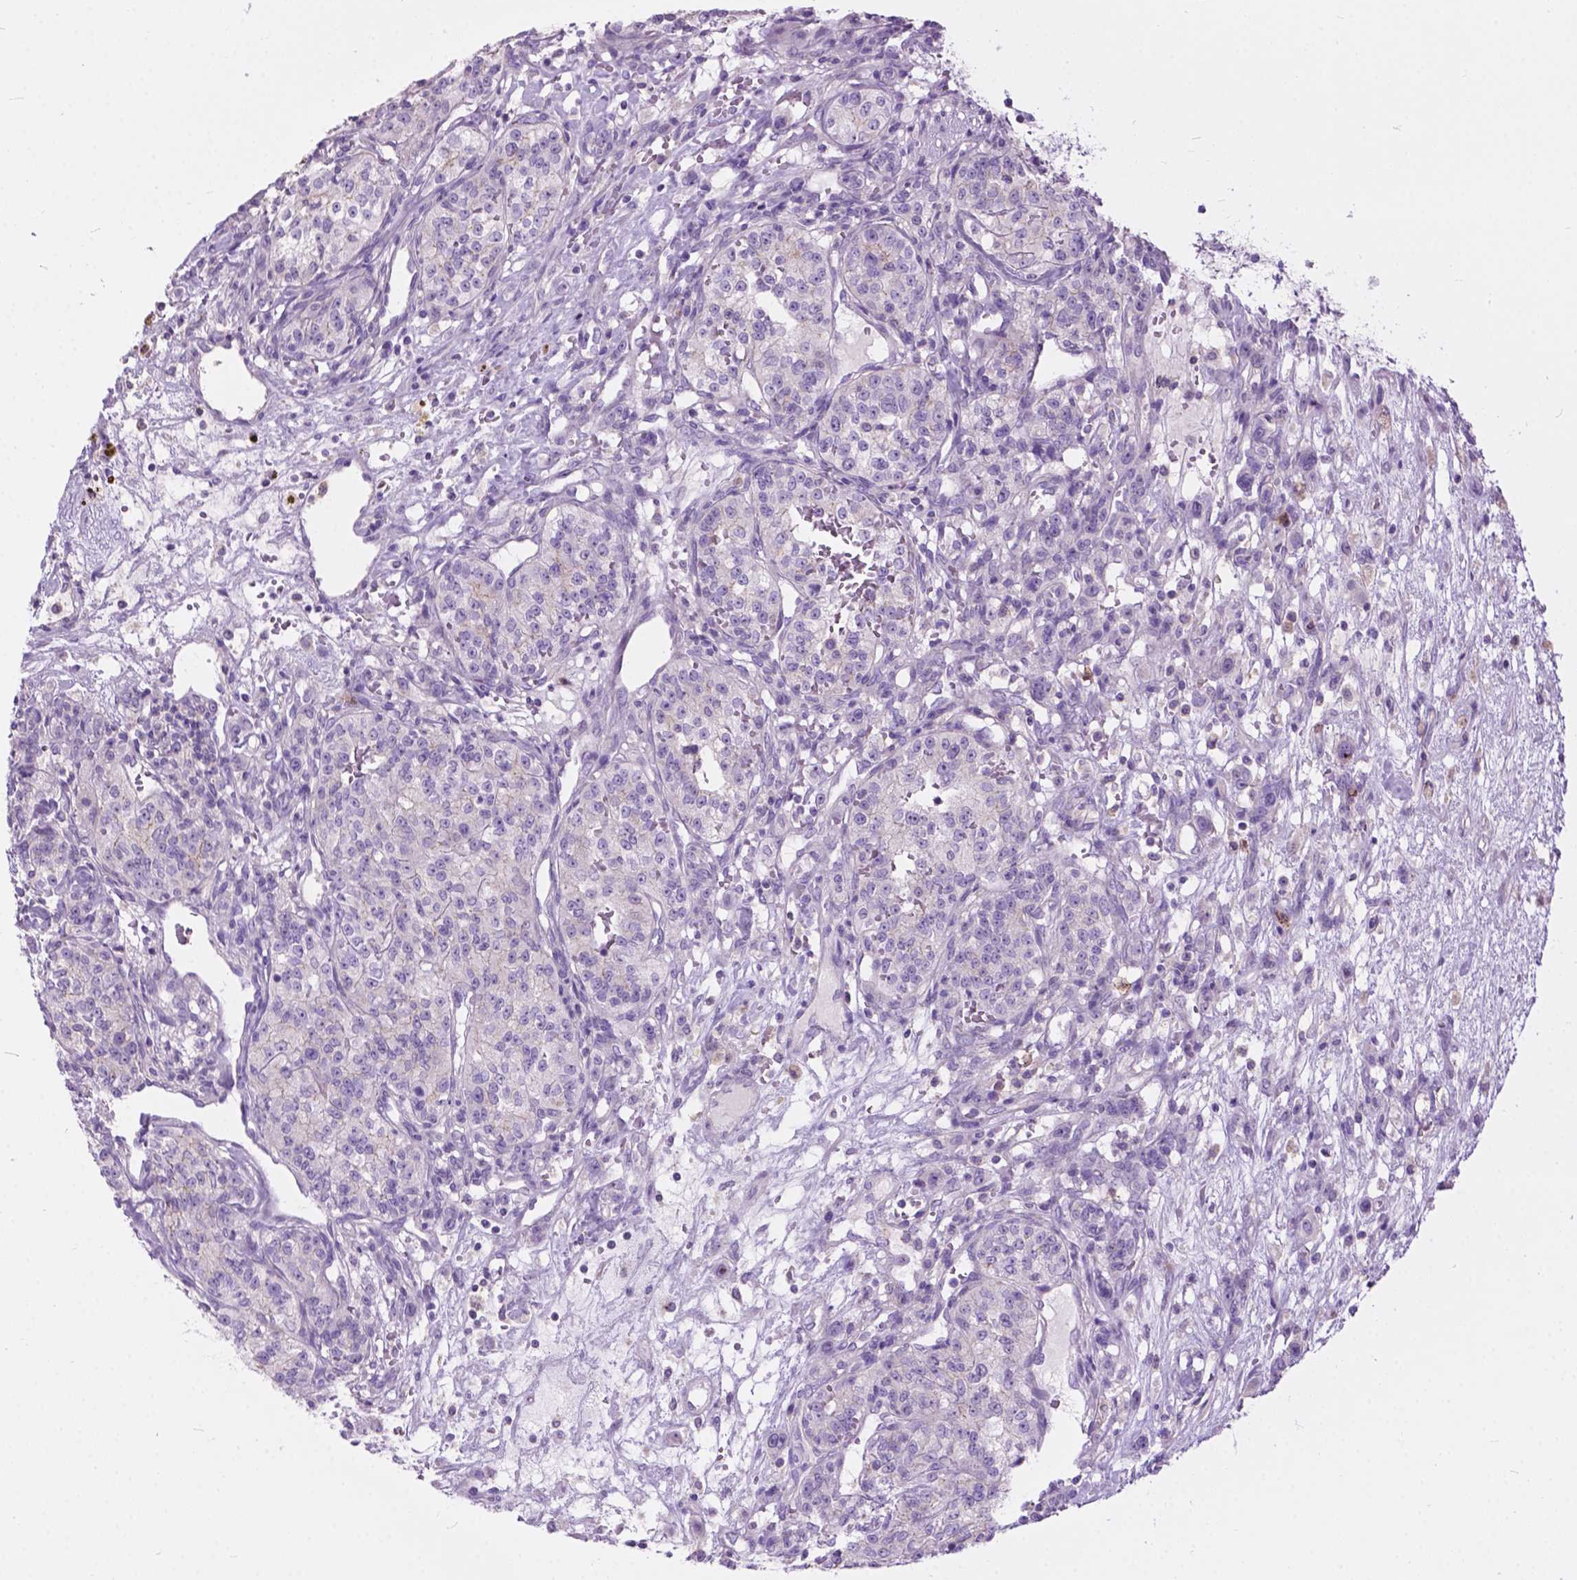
{"staining": {"intensity": "negative", "quantity": "none", "location": "none"}, "tissue": "renal cancer", "cell_type": "Tumor cells", "image_type": "cancer", "snomed": [{"axis": "morphology", "description": "Adenocarcinoma, NOS"}, {"axis": "topography", "description": "Kidney"}], "caption": "High power microscopy histopathology image of an immunohistochemistry micrograph of renal adenocarcinoma, revealing no significant expression in tumor cells. Brightfield microscopy of IHC stained with DAB (3,3'-diaminobenzidine) (brown) and hematoxylin (blue), captured at high magnification.", "gene": "PRR35", "patient": {"sex": "female", "age": 63}}